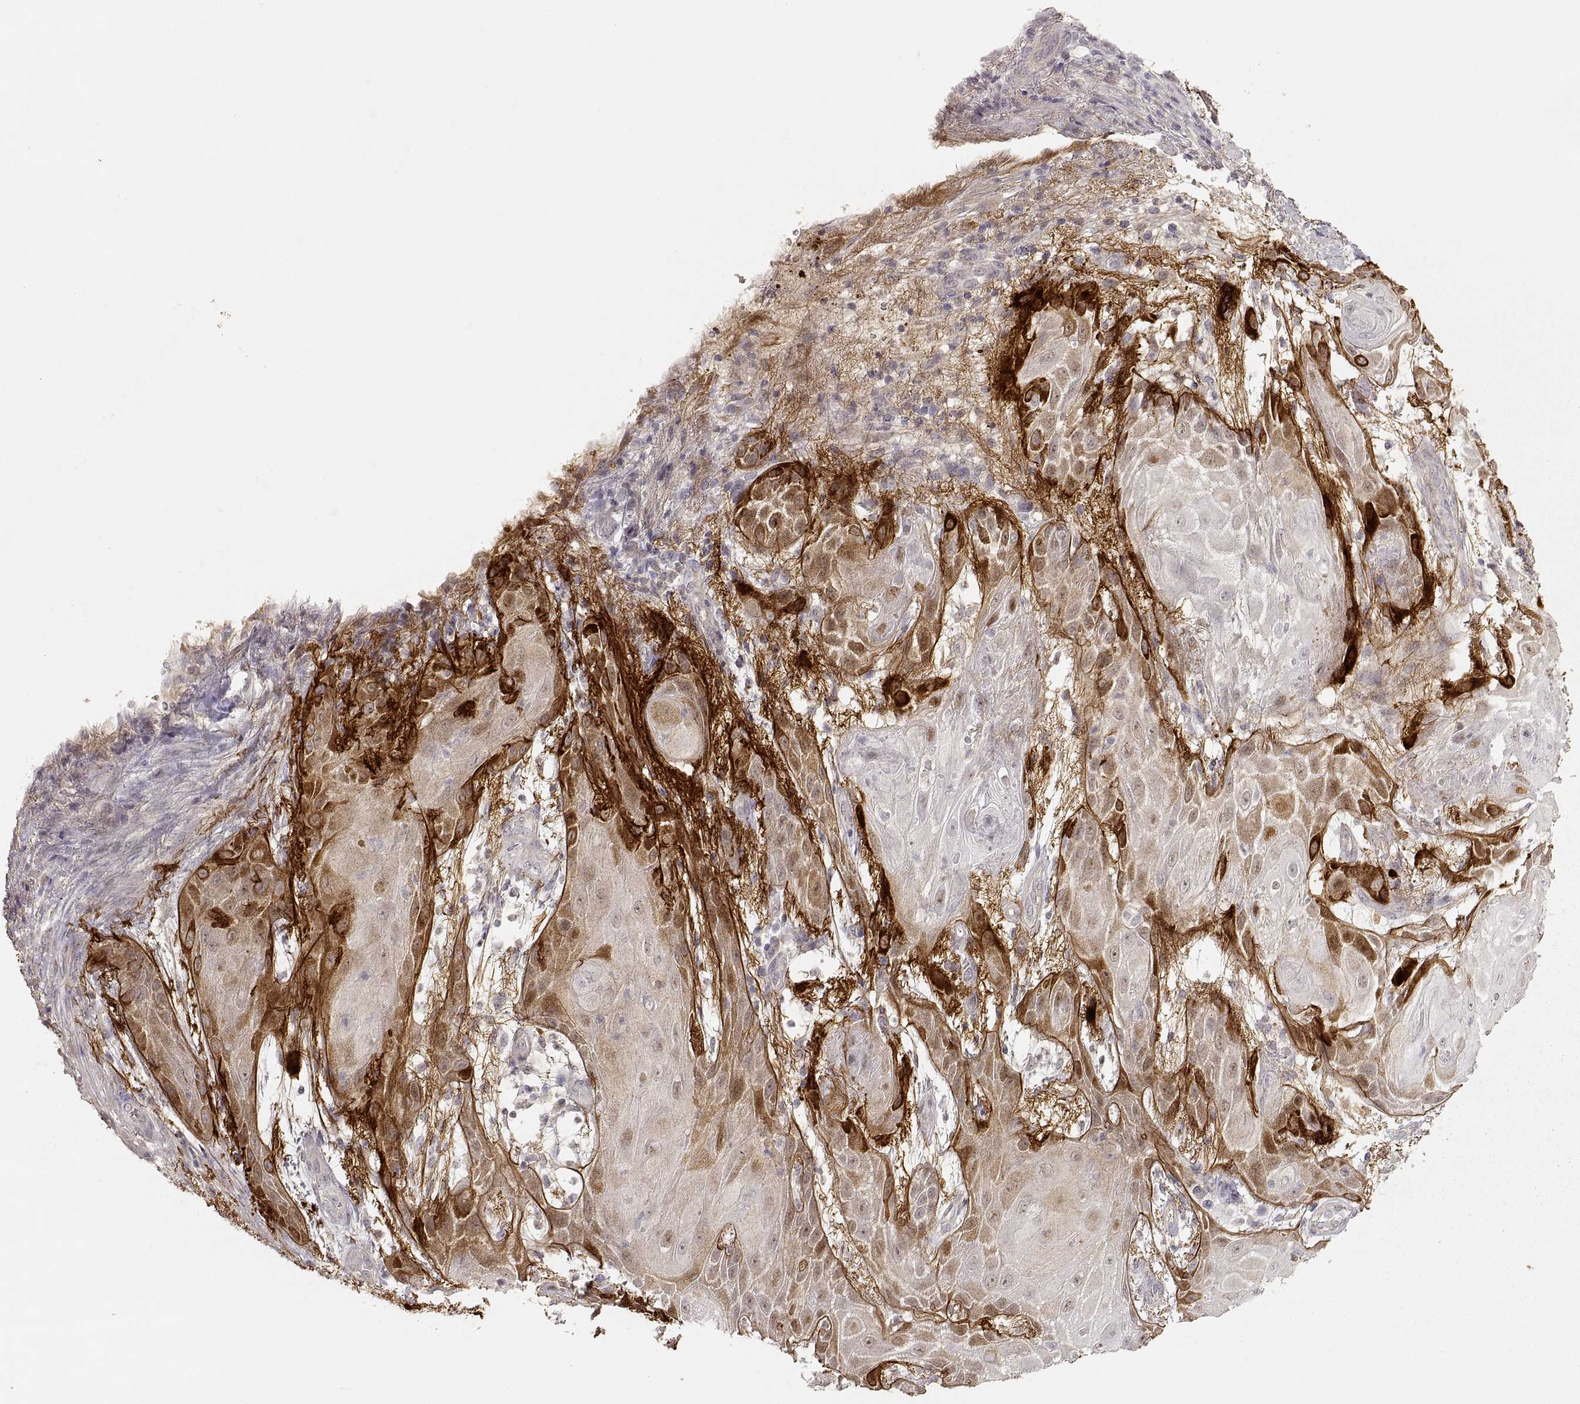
{"staining": {"intensity": "strong", "quantity": "25%-75%", "location": "cytoplasmic/membranous"}, "tissue": "skin cancer", "cell_type": "Tumor cells", "image_type": "cancer", "snomed": [{"axis": "morphology", "description": "Squamous cell carcinoma, NOS"}, {"axis": "topography", "description": "Skin"}], "caption": "IHC staining of skin cancer (squamous cell carcinoma), which shows high levels of strong cytoplasmic/membranous positivity in approximately 25%-75% of tumor cells indicating strong cytoplasmic/membranous protein staining. The staining was performed using DAB (3,3'-diaminobenzidine) (brown) for protein detection and nuclei were counterstained in hematoxylin (blue).", "gene": "LAMC2", "patient": {"sex": "male", "age": 62}}